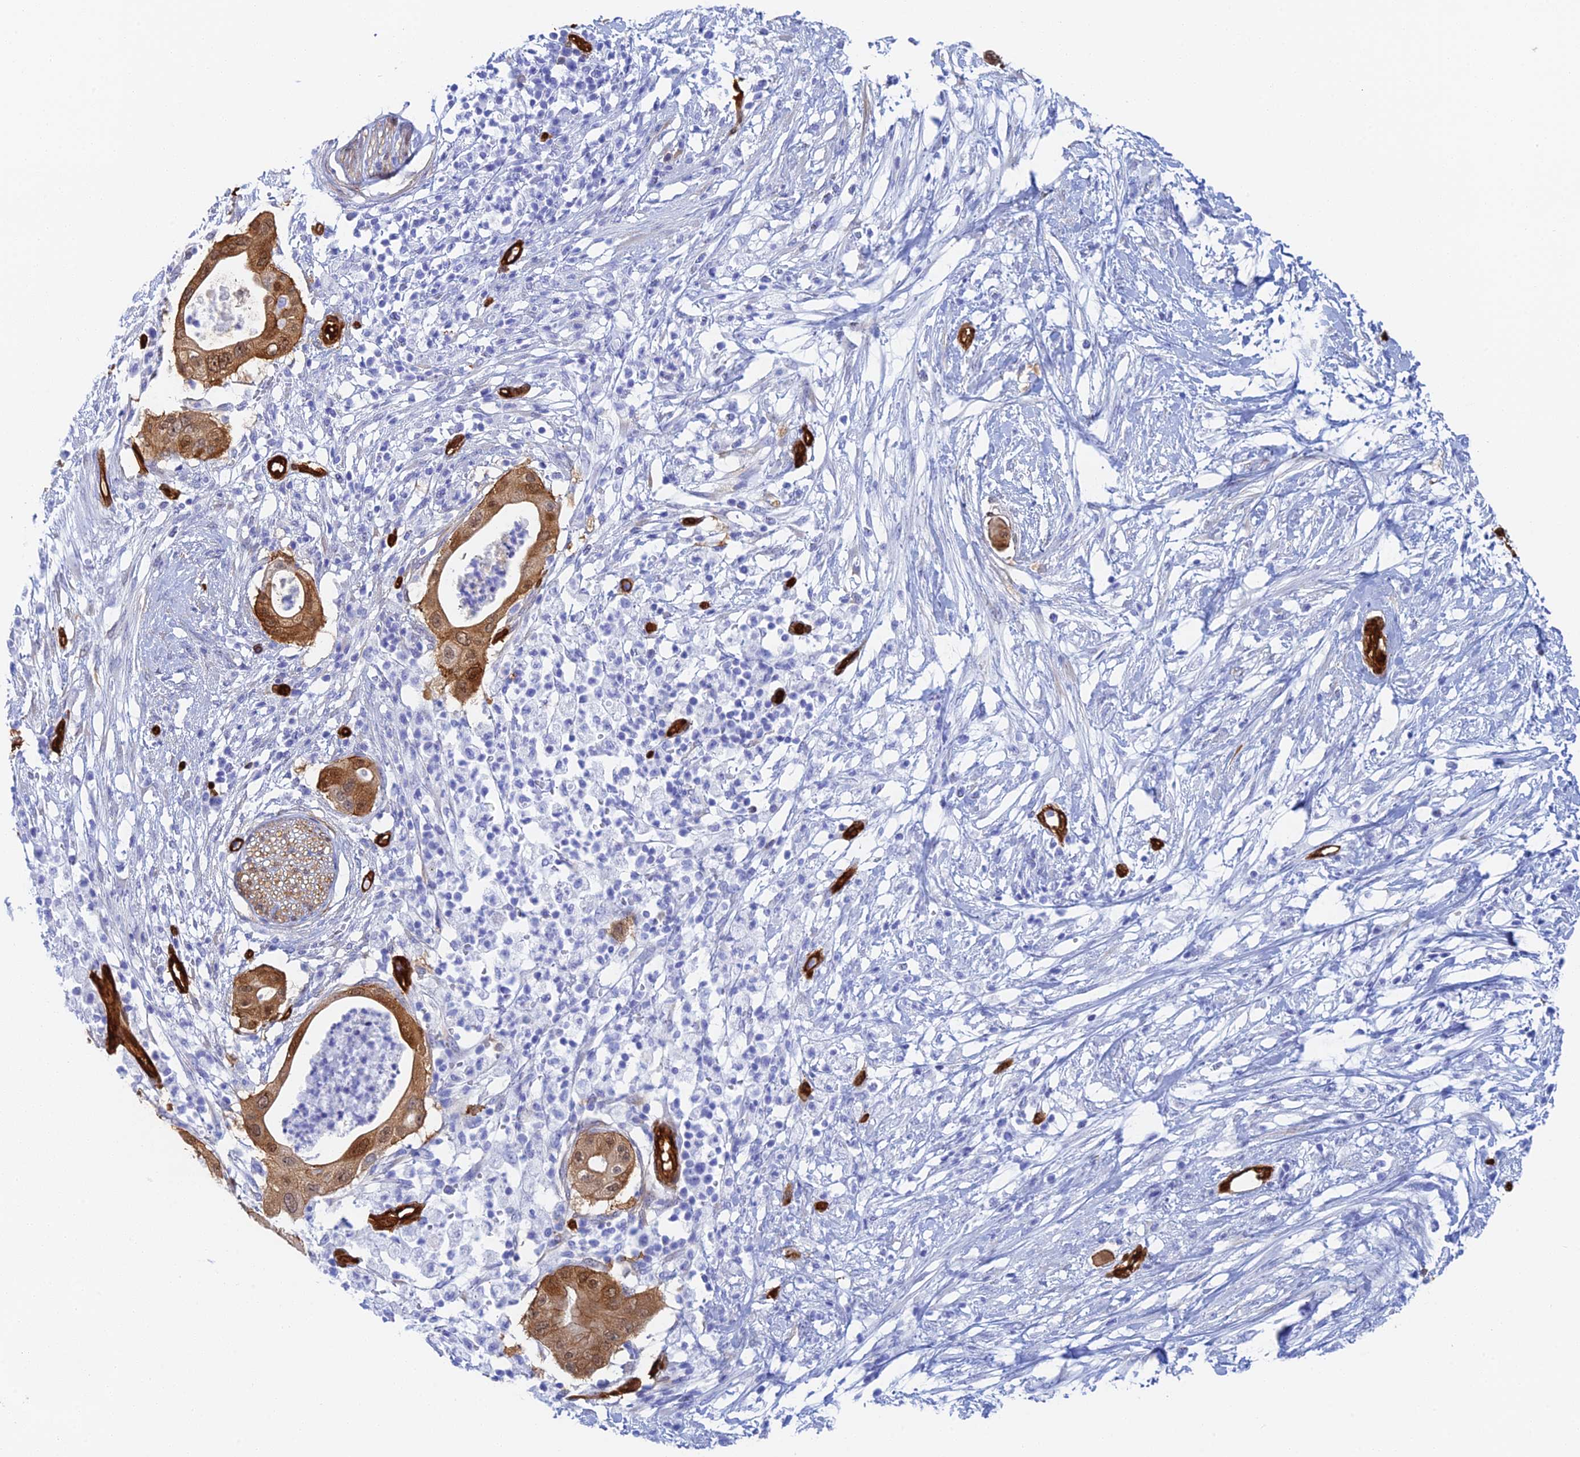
{"staining": {"intensity": "moderate", "quantity": ">75%", "location": "cytoplasmic/membranous,nuclear"}, "tissue": "pancreatic cancer", "cell_type": "Tumor cells", "image_type": "cancer", "snomed": [{"axis": "morphology", "description": "Adenocarcinoma, NOS"}, {"axis": "topography", "description": "Pancreas"}], "caption": "Pancreatic cancer (adenocarcinoma) stained for a protein (brown) reveals moderate cytoplasmic/membranous and nuclear positive expression in approximately >75% of tumor cells.", "gene": "CRIP2", "patient": {"sex": "male", "age": 68}}